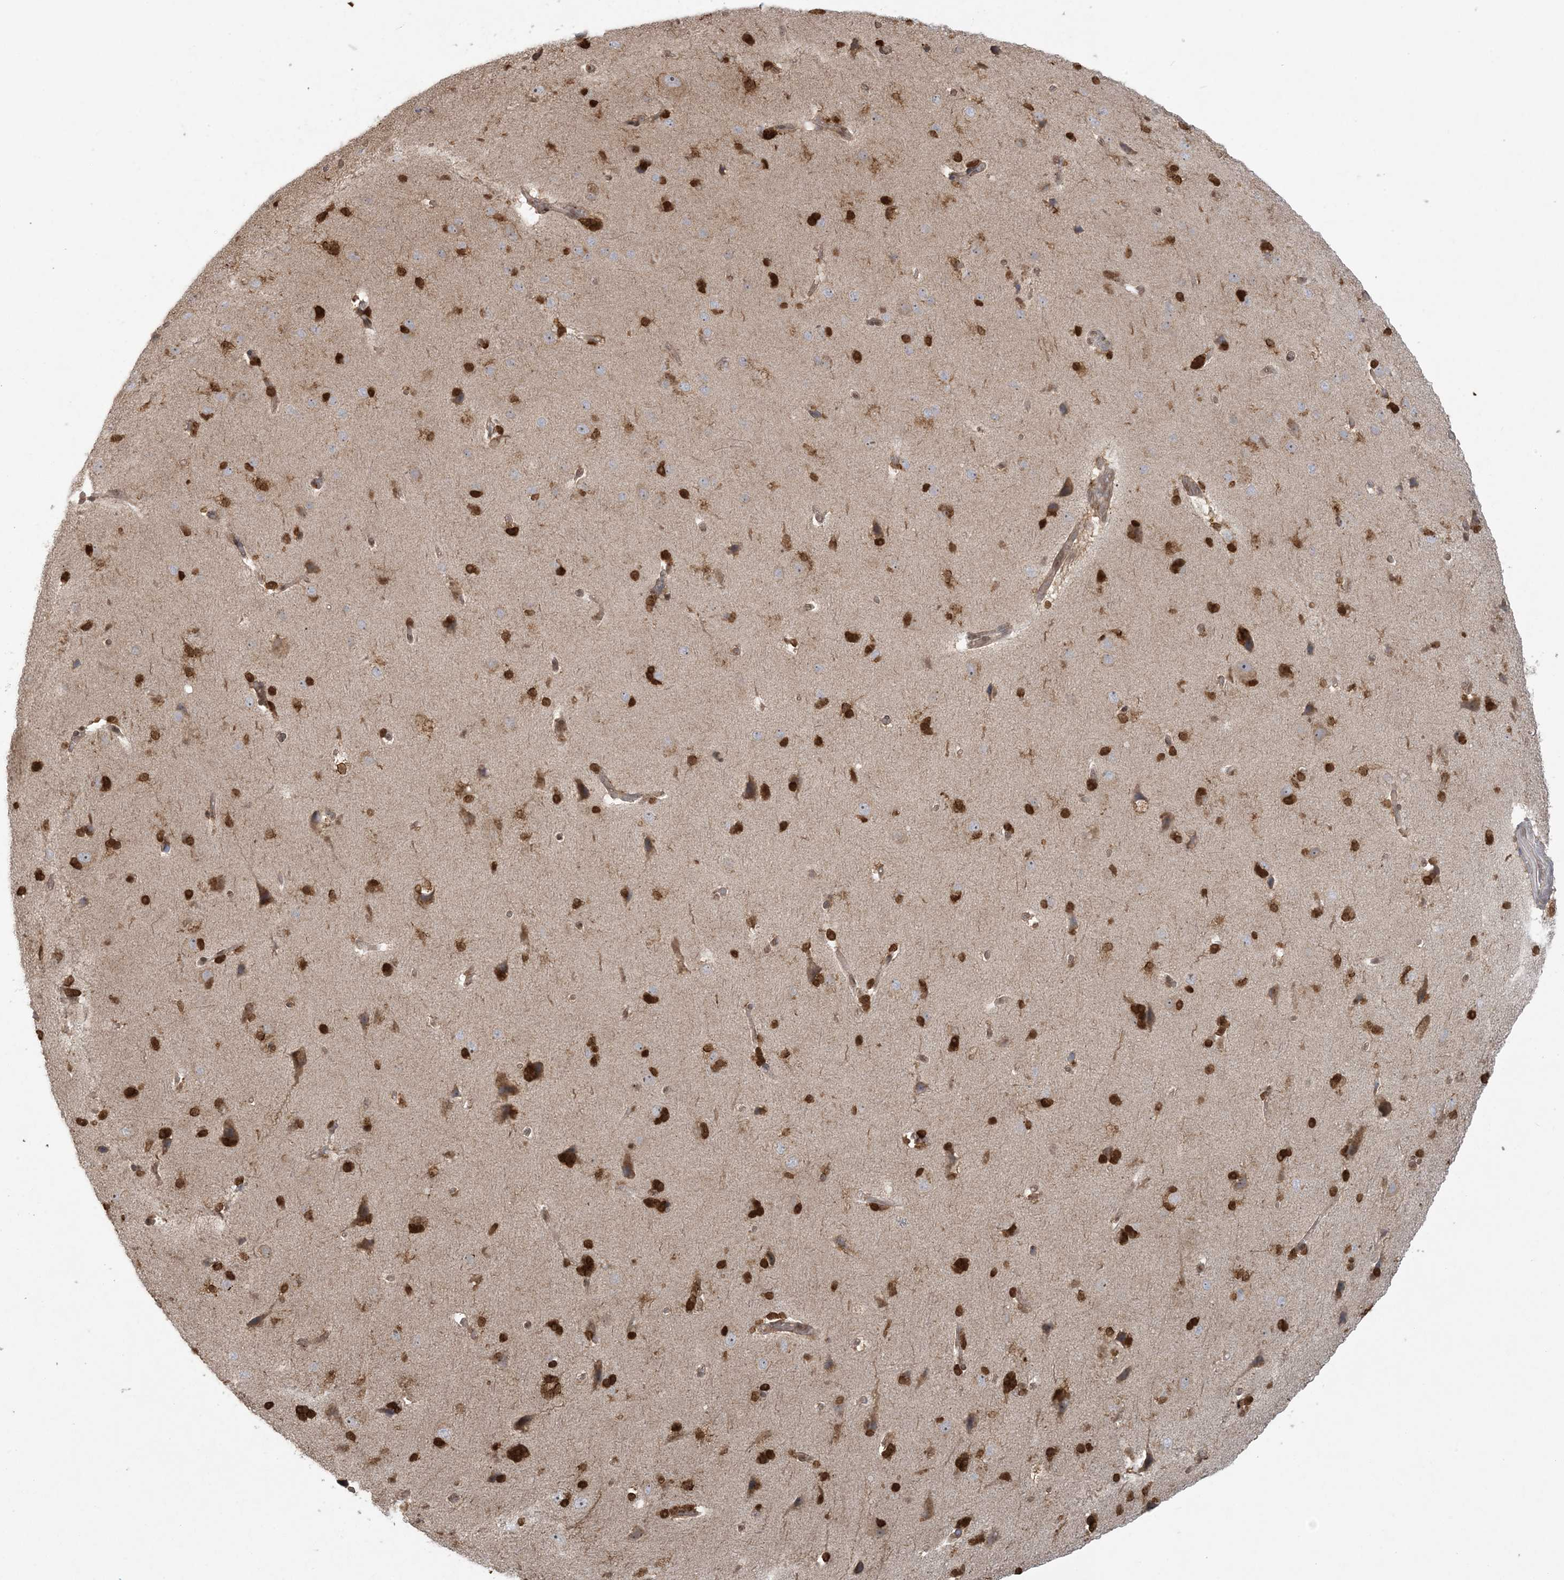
{"staining": {"intensity": "weak", "quantity": "25%-75%", "location": "cytoplasmic/membranous"}, "tissue": "cerebral cortex", "cell_type": "Endothelial cells", "image_type": "normal", "snomed": [{"axis": "morphology", "description": "Normal tissue, NOS"}, {"axis": "topography", "description": "Cerebral cortex"}], "caption": "Cerebral cortex stained with a brown dye reveals weak cytoplasmic/membranous positive expression in approximately 25%-75% of endothelial cells.", "gene": "ABCF3", "patient": {"sex": "male", "age": 62}}